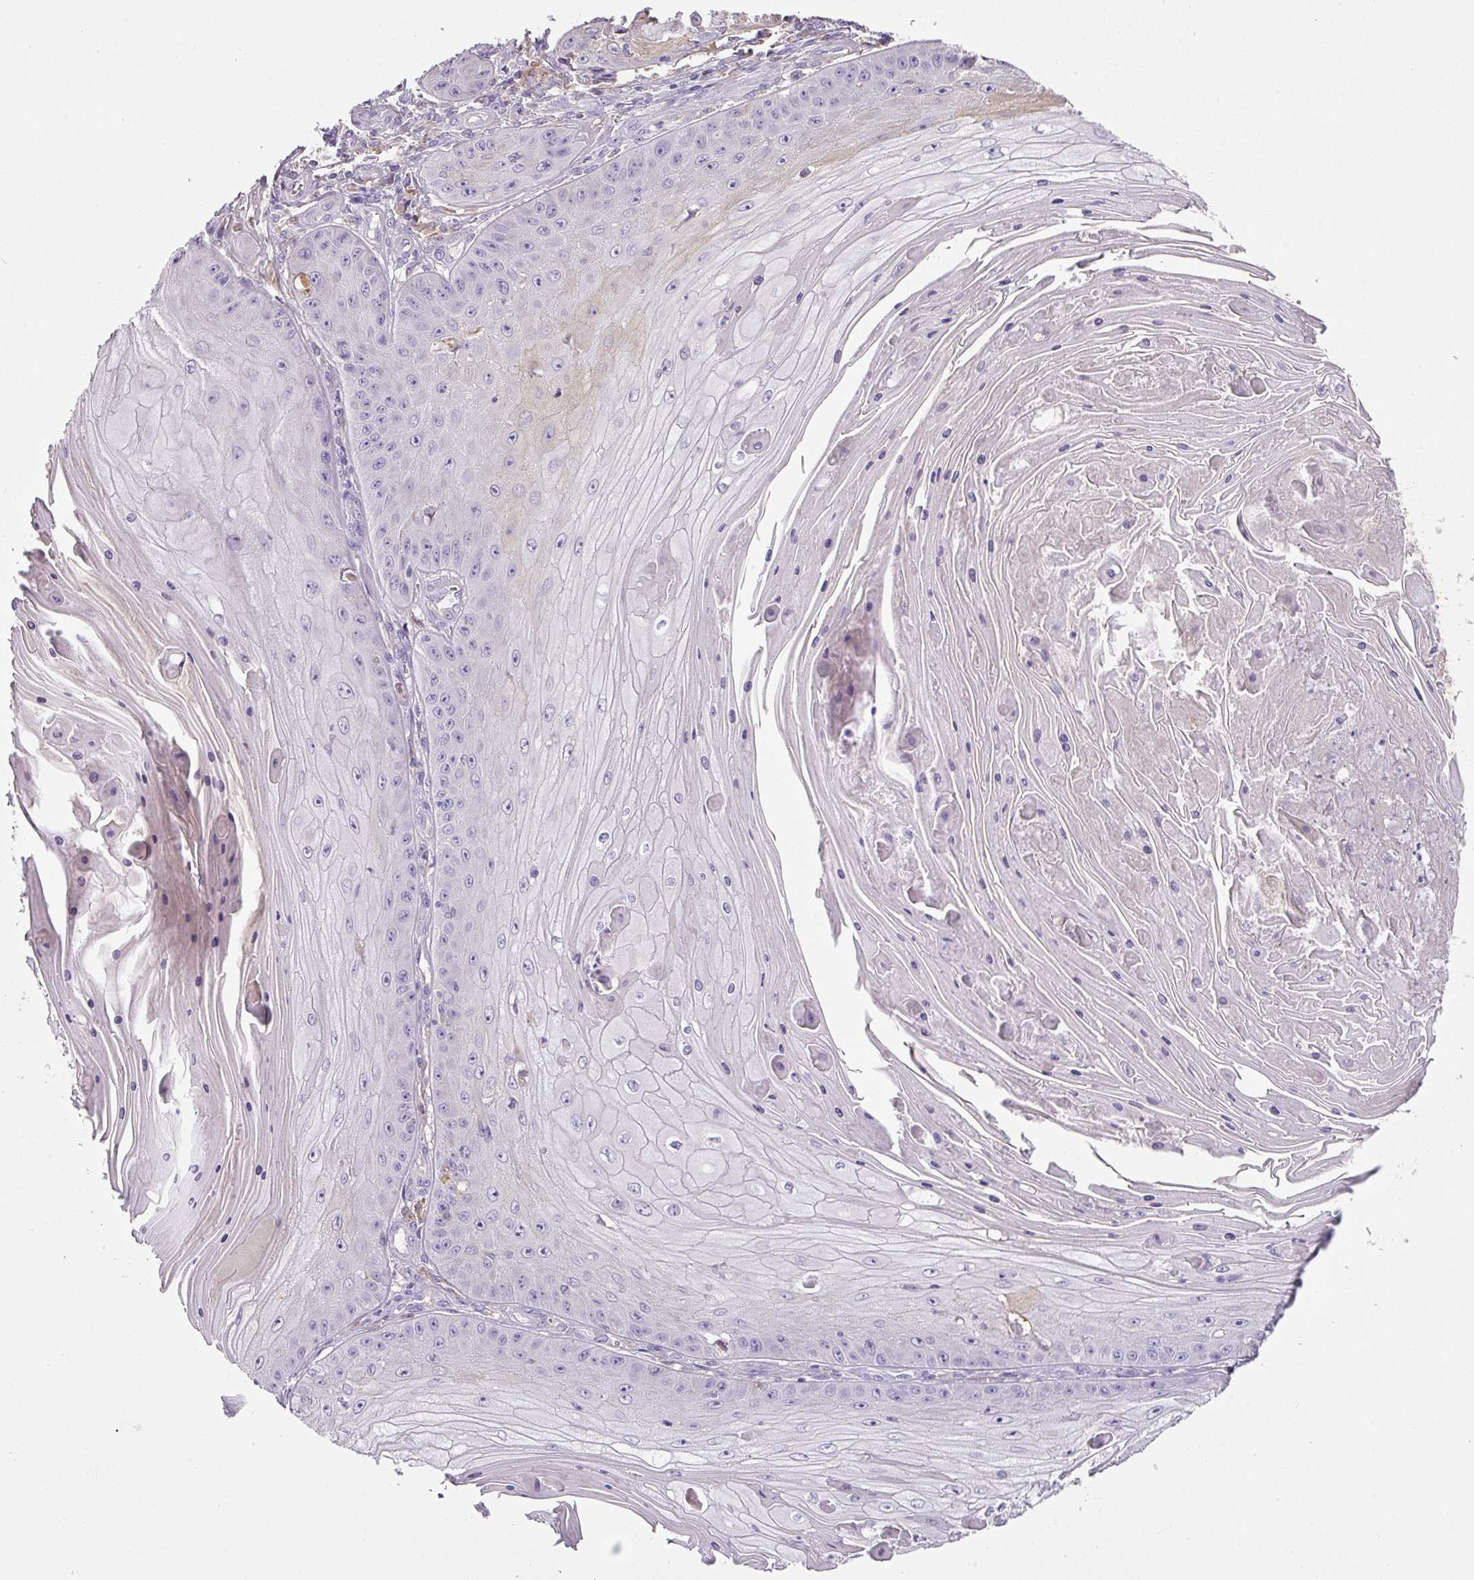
{"staining": {"intensity": "moderate", "quantity": "<25%", "location": "cytoplasmic/membranous"}, "tissue": "skin cancer", "cell_type": "Tumor cells", "image_type": "cancer", "snomed": [{"axis": "morphology", "description": "Squamous cell carcinoma, NOS"}, {"axis": "topography", "description": "Skin"}], "caption": "Skin cancer tissue shows moderate cytoplasmic/membranous staining in about <25% of tumor cells", "gene": "CCZ1", "patient": {"sex": "male", "age": 70}}